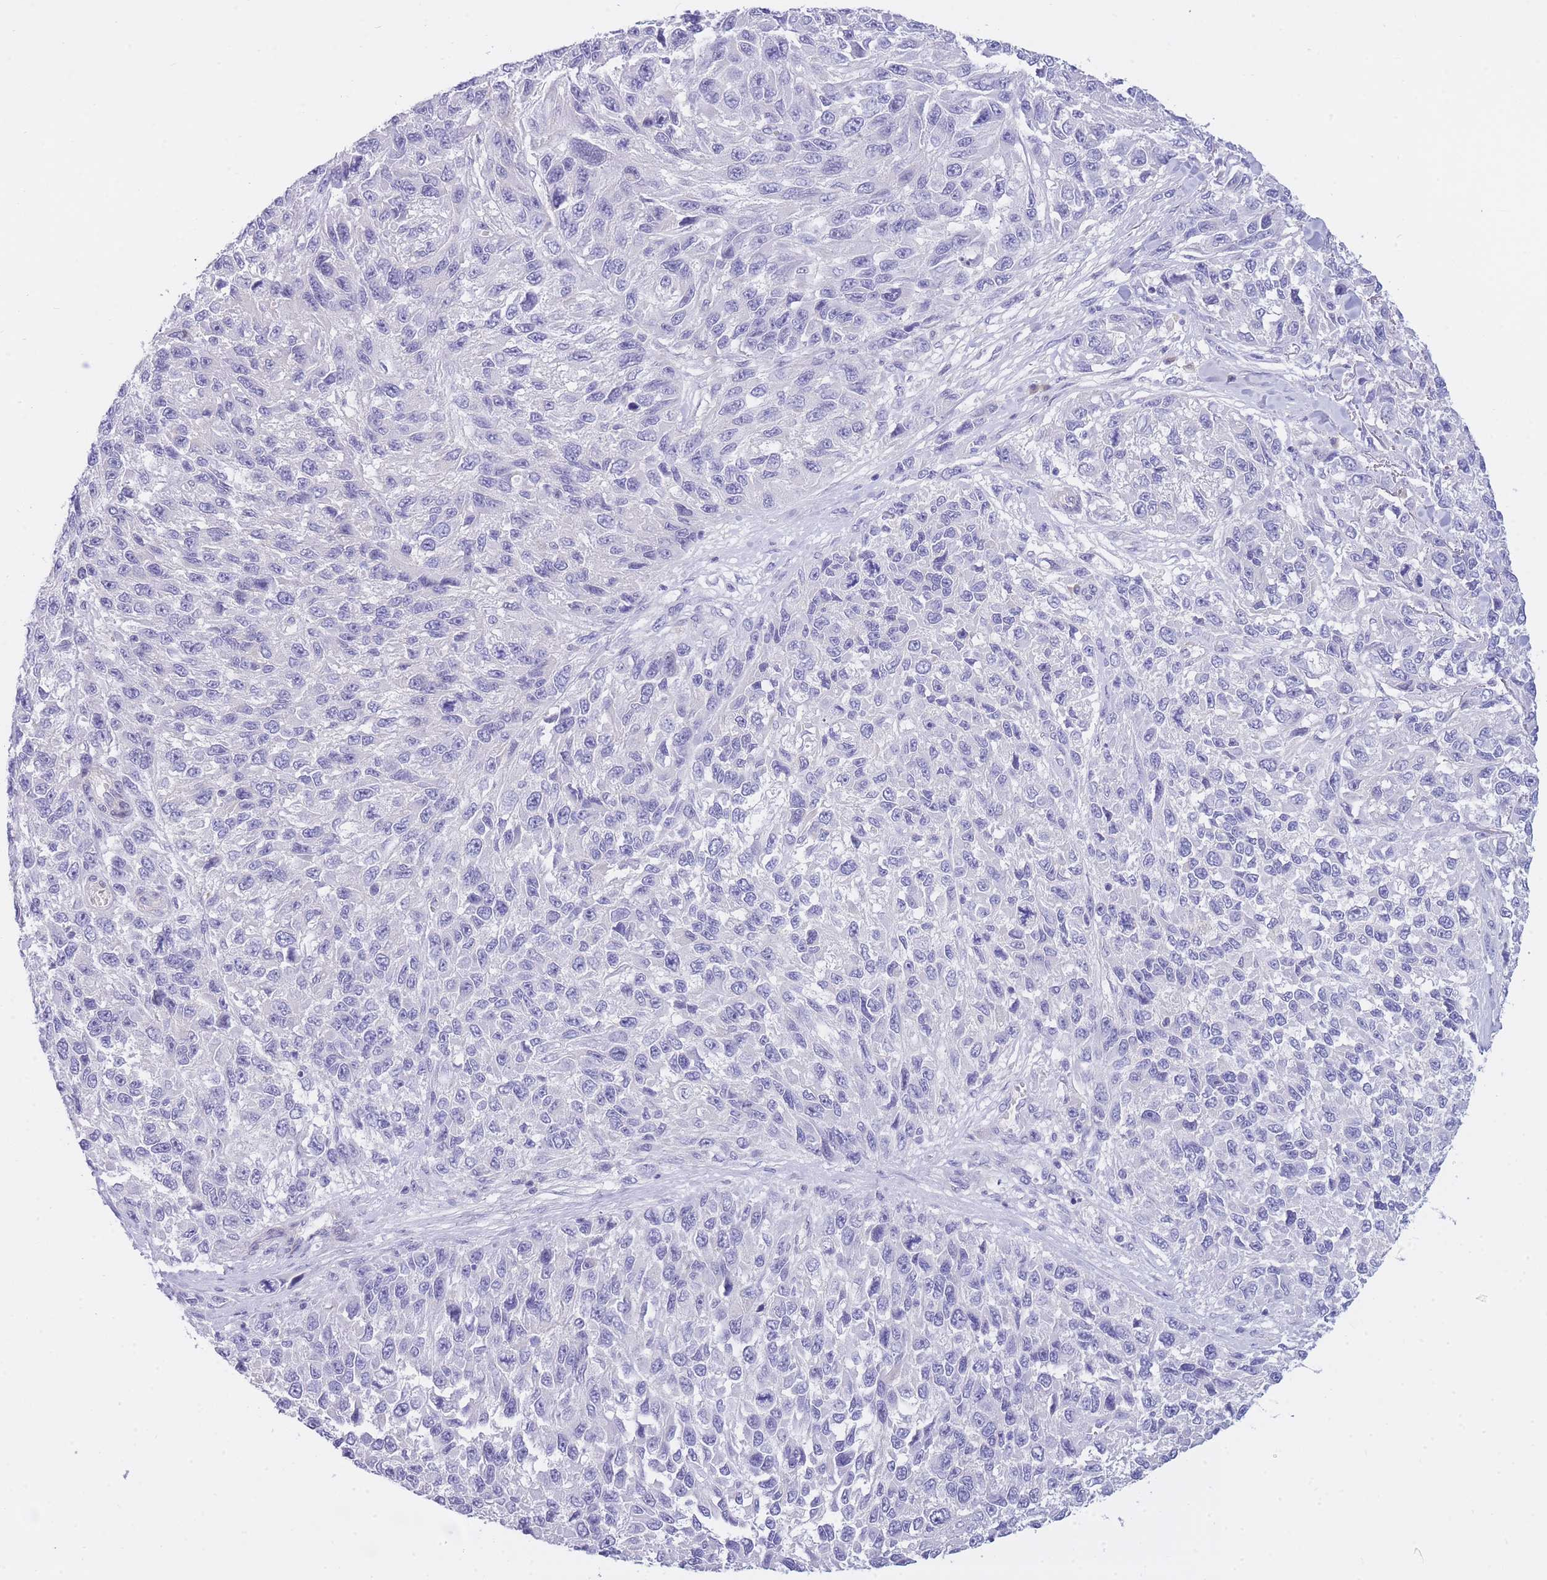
{"staining": {"intensity": "negative", "quantity": "none", "location": "none"}, "tissue": "melanoma", "cell_type": "Tumor cells", "image_type": "cancer", "snomed": [{"axis": "morphology", "description": "Malignant melanoma, NOS"}, {"axis": "topography", "description": "Skin"}], "caption": "IHC photomicrograph of human melanoma stained for a protein (brown), which displays no staining in tumor cells.", "gene": "PRR23B", "patient": {"sex": "female", "age": 96}}